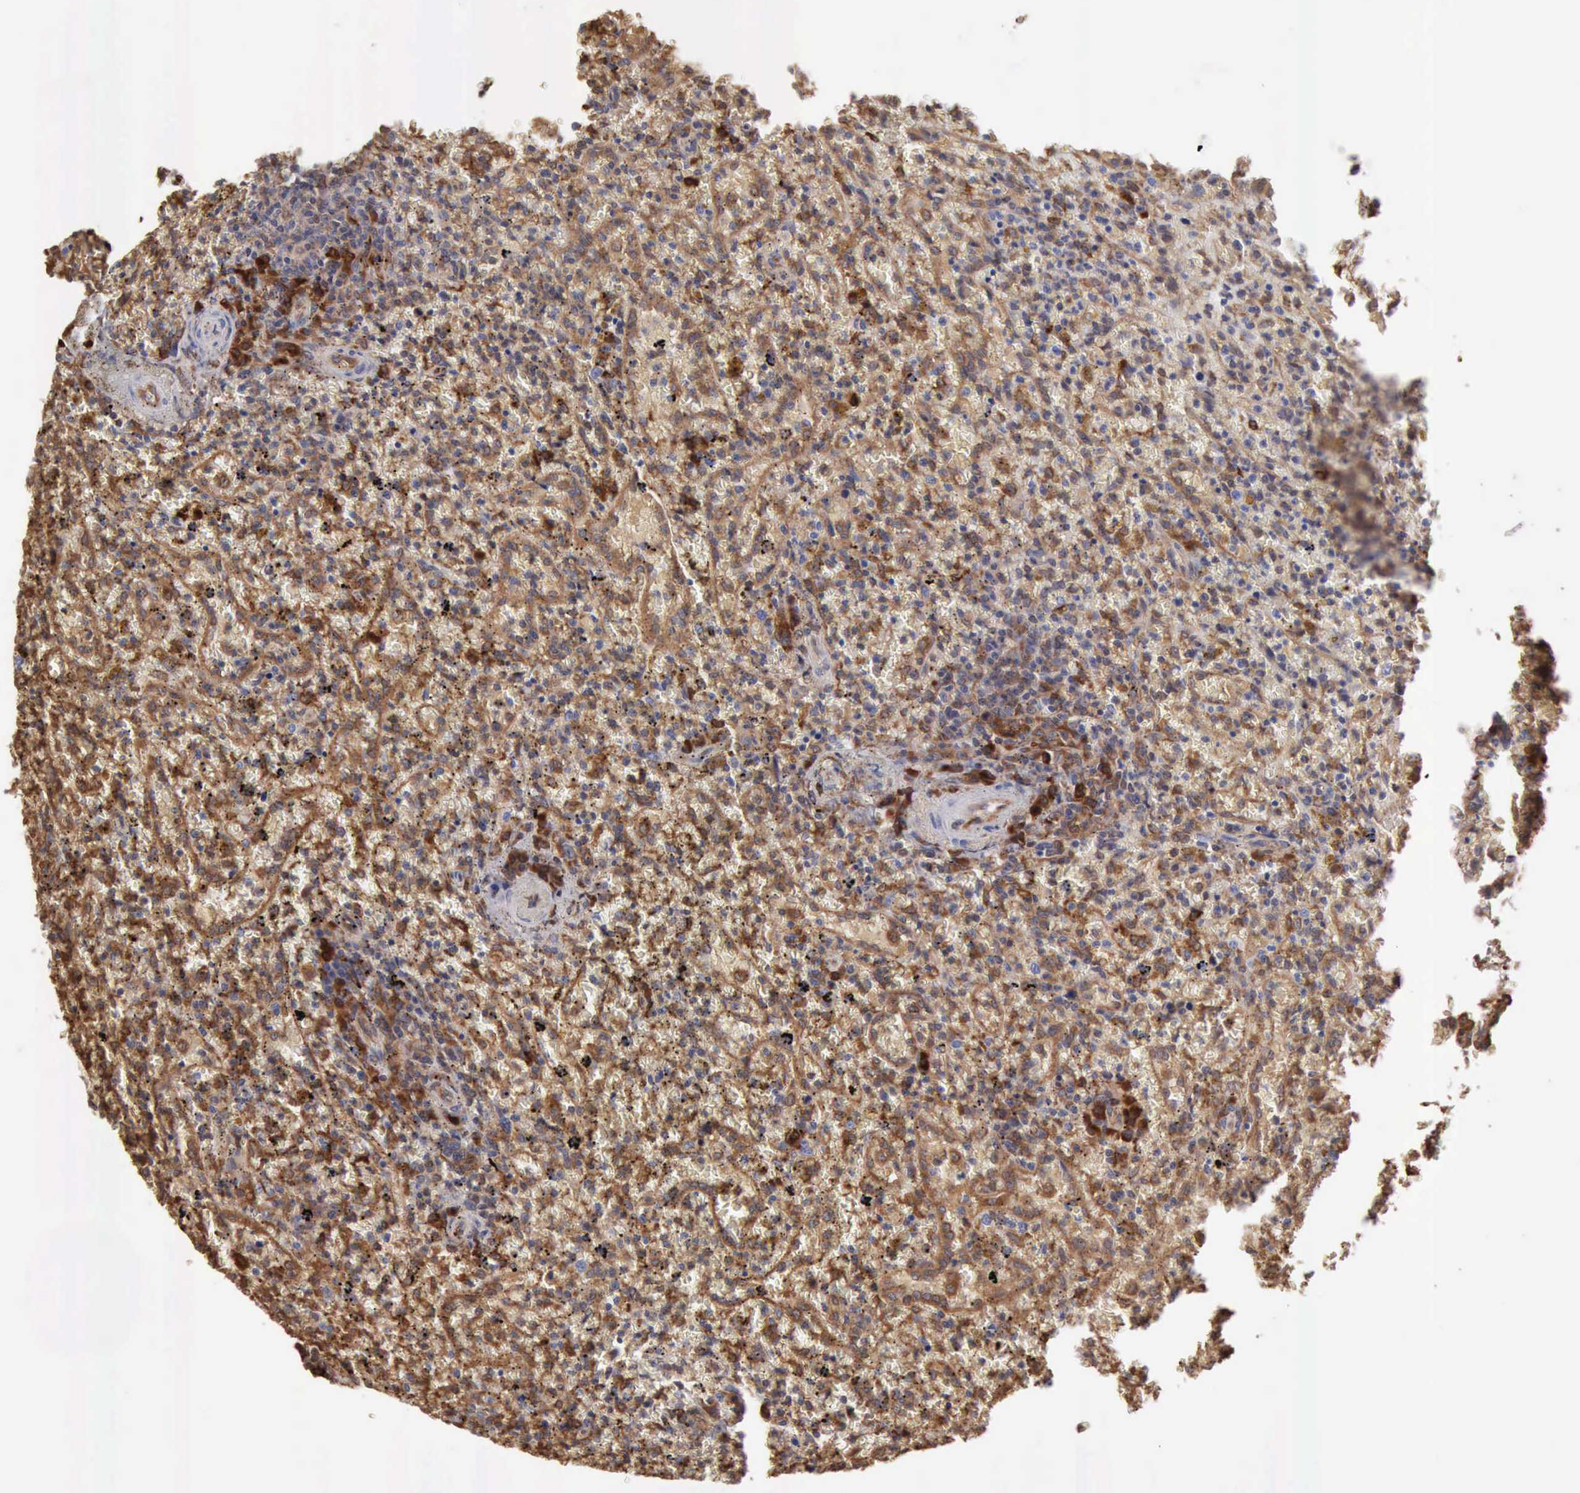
{"staining": {"intensity": "strong", "quantity": "25%-75%", "location": "cytoplasmic/membranous,nuclear"}, "tissue": "lymphoma", "cell_type": "Tumor cells", "image_type": "cancer", "snomed": [{"axis": "morphology", "description": "Malignant lymphoma, non-Hodgkin's type, High grade"}, {"axis": "topography", "description": "Spleen"}, {"axis": "topography", "description": "Lymph node"}], "caption": "Human lymphoma stained with a protein marker demonstrates strong staining in tumor cells.", "gene": "APOL2", "patient": {"sex": "female", "age": 70}}